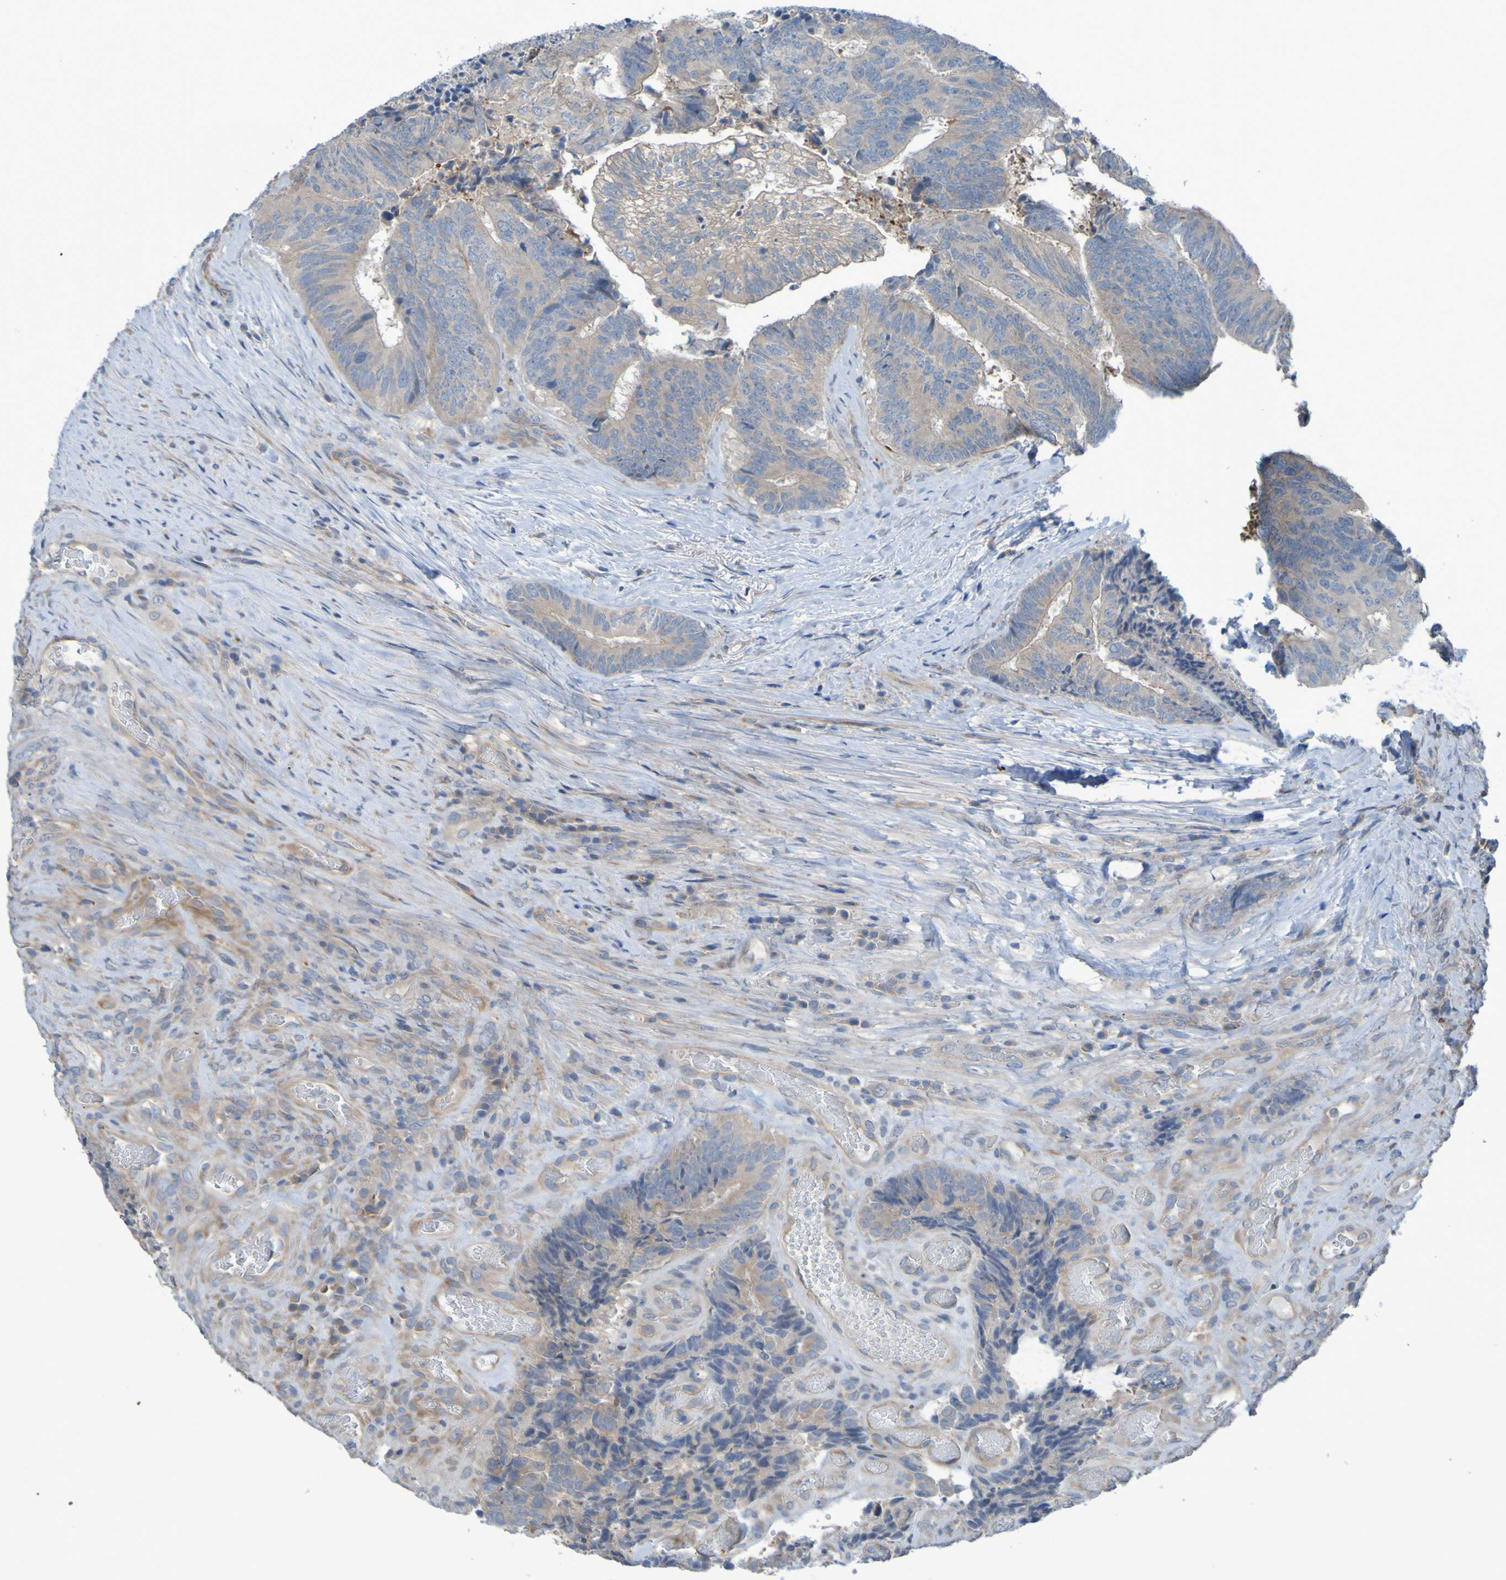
{"staining": {"intensity": "weak", "quantity": ">75%", "location": "cytoplasmic/membranous"}, "tissue": "colorectal cancer", "cell_type": "Tumor cells", "image_type": "cancer", "snomed": [{"axis": "morphology", "description": "Adenocarcinoma, NOS"}, {"axis": "topography", "description": "Rectum"}], "caption": "Colorectal cancer (adenocarcinoma) stained with immunohistochemistry displays weak cytoplasmic/membranous staining in approximately >75% of tumor cells.", "gene": "NPRL3", "patient": {"sex": "male", "age": 72}}